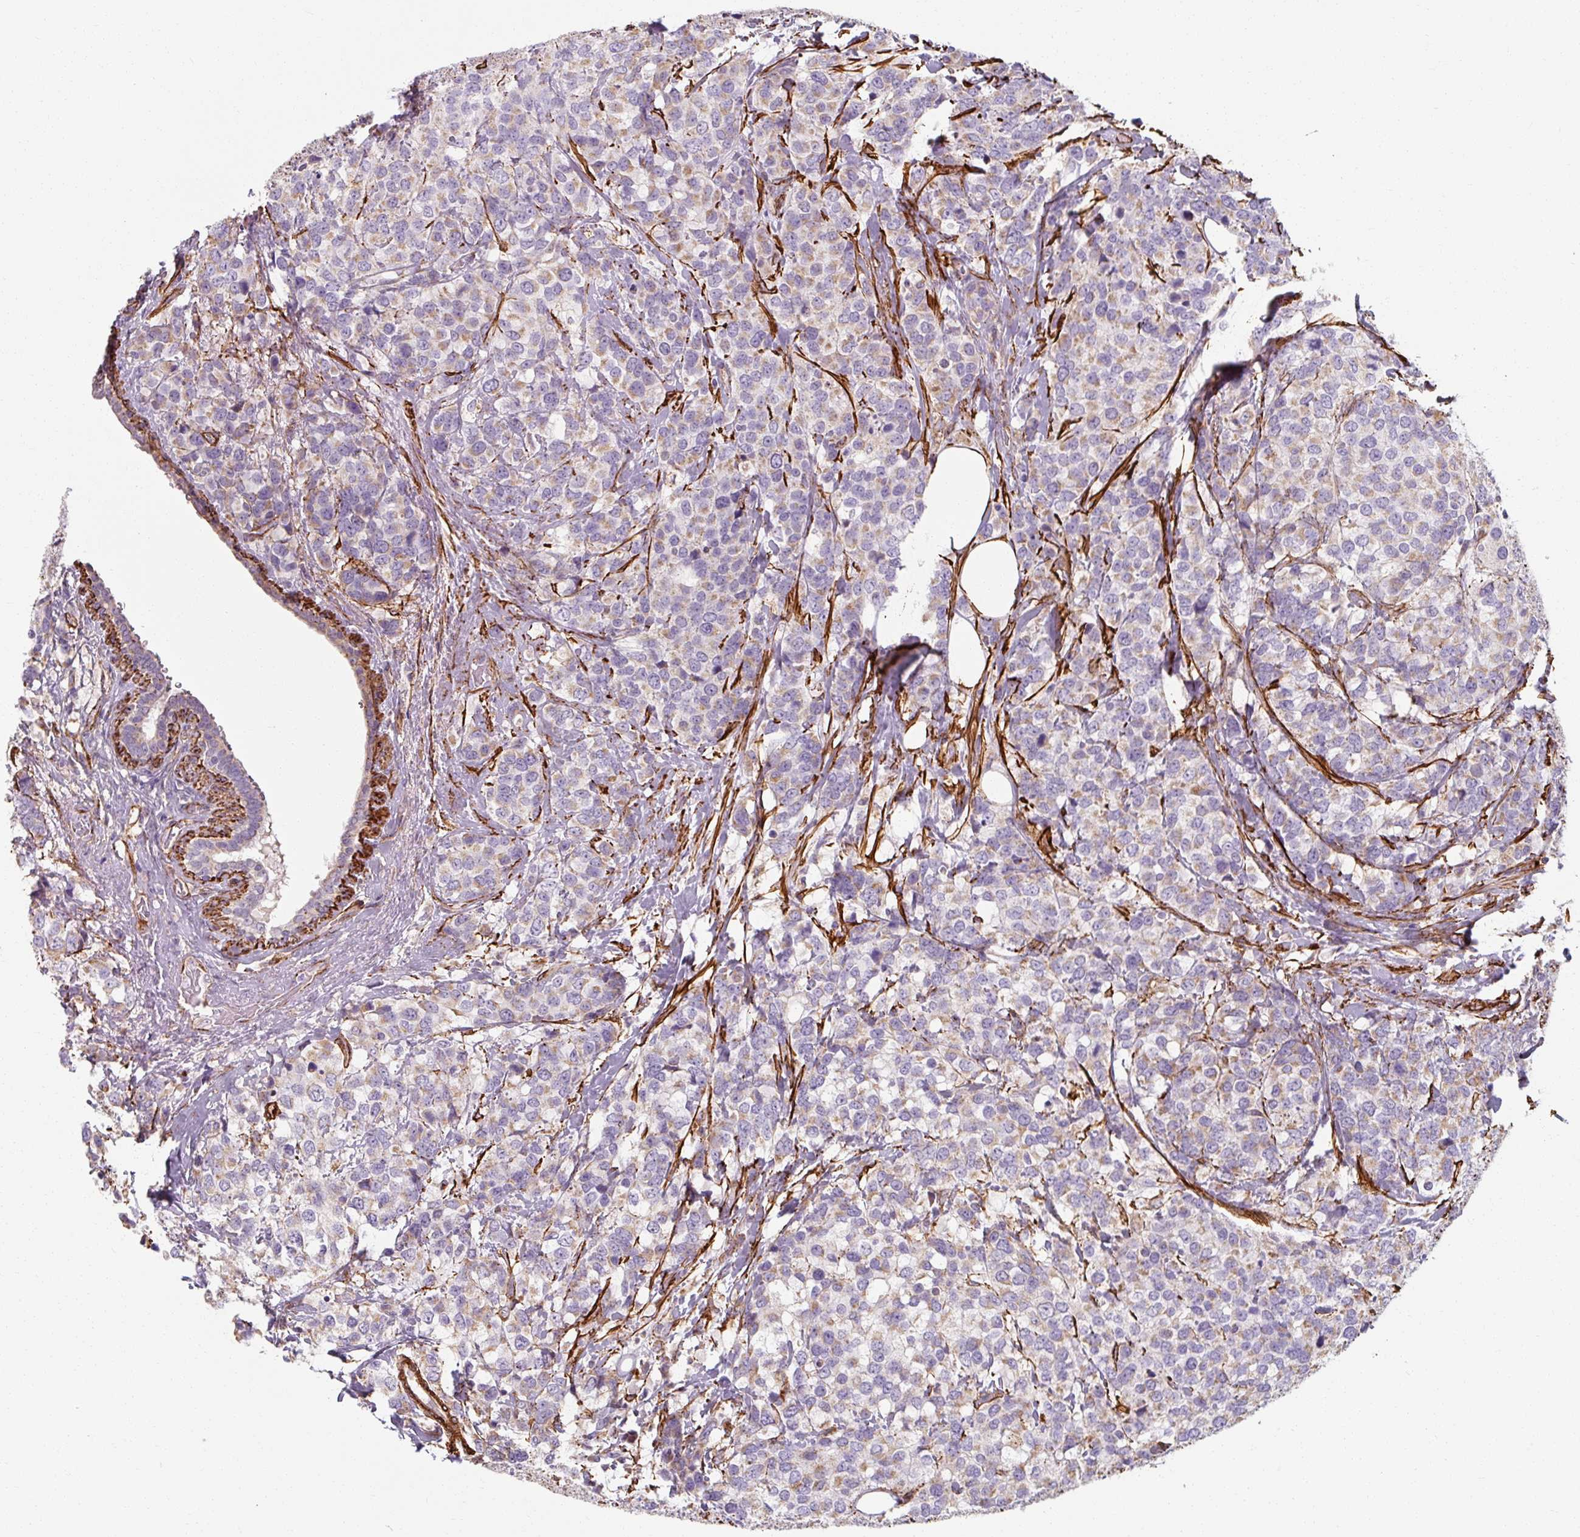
{"staining": {"intensity": "weak", "quantity": "25%-75%", "location": "cytoplasmic/membranous"}, "tissue": "breast cancer", "cell_type": "Tumor cells", "image_type": "cancer", "snomed": [{"axis": "morphology", "description": "Lobular carcinoma"}, {"axis": "topography", "description": "Breast"}], "caption": "About 25%-75% of tumor cells in human lobular carcinoma (breast) show weak cytoplasmic/membranous protein staining as visualized by brown immunohistochemical staining.", "gene": "MRPS5", "patient": {"sex": "female", "age": 59}}